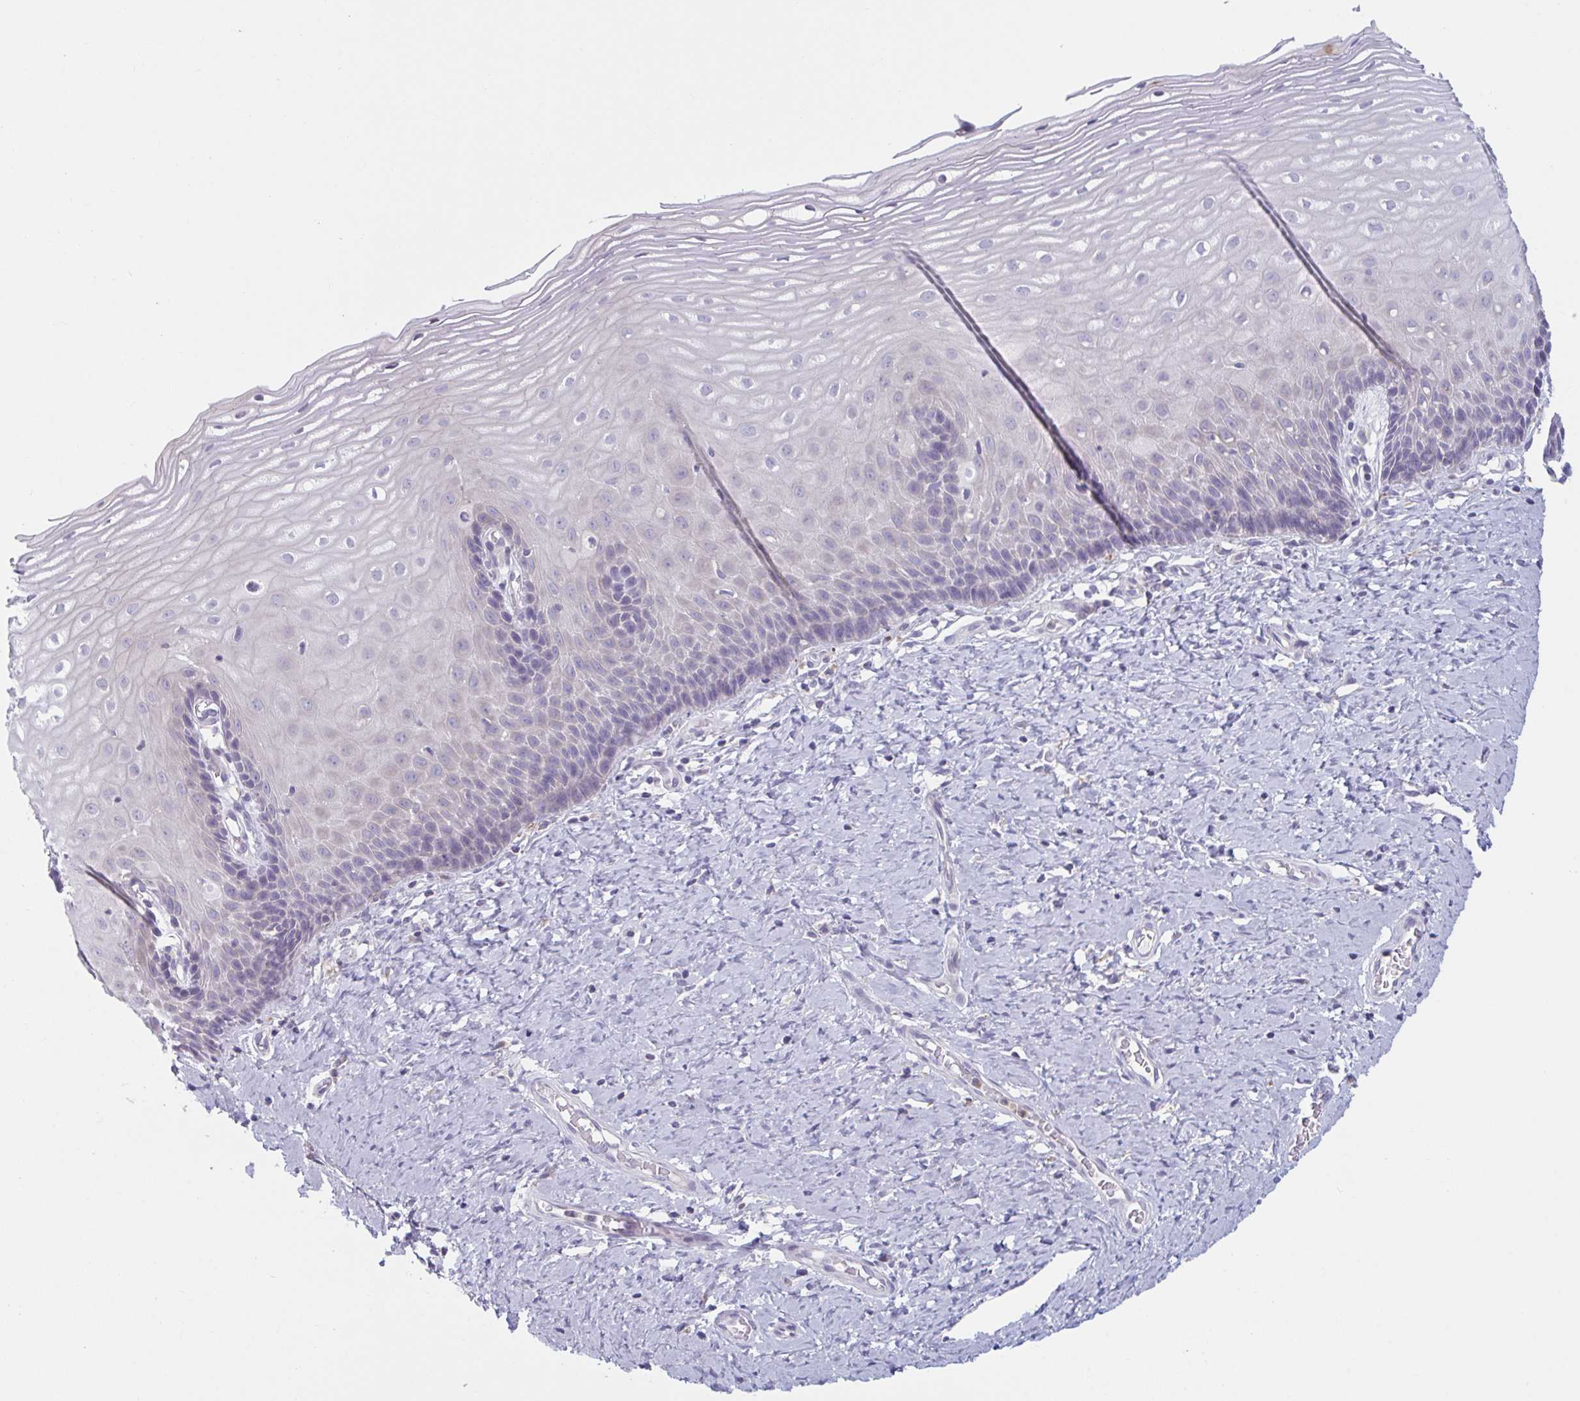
{"staining": {"intensity": "negative", "quantity": "none", "location": "none"}, "tissue": "cervix", "cell_type": "Squamous epithelial cells", "image_type": "normal", "snomed": [{"axis": "morphology", "description": "Normal tissue, NOS"}, {"axis": "topography", "description": "Cervix"}], "caption": "This image is of unremarkable cervix stained with immunohistochemistry (IHC) to label a protein in brown with the nuclei are counter-stained blue. There is no positivity in squamous epithelial cells. The staining was performed using DAB (3,3'-diaminobenzidine) to visualize the protein expression in brown, while the nuclei were stained in blue with hematoxylin (Magnification: 20x).", "gene": "NIPSNAP1", "patient": {"sex": "female", "age": 37}}